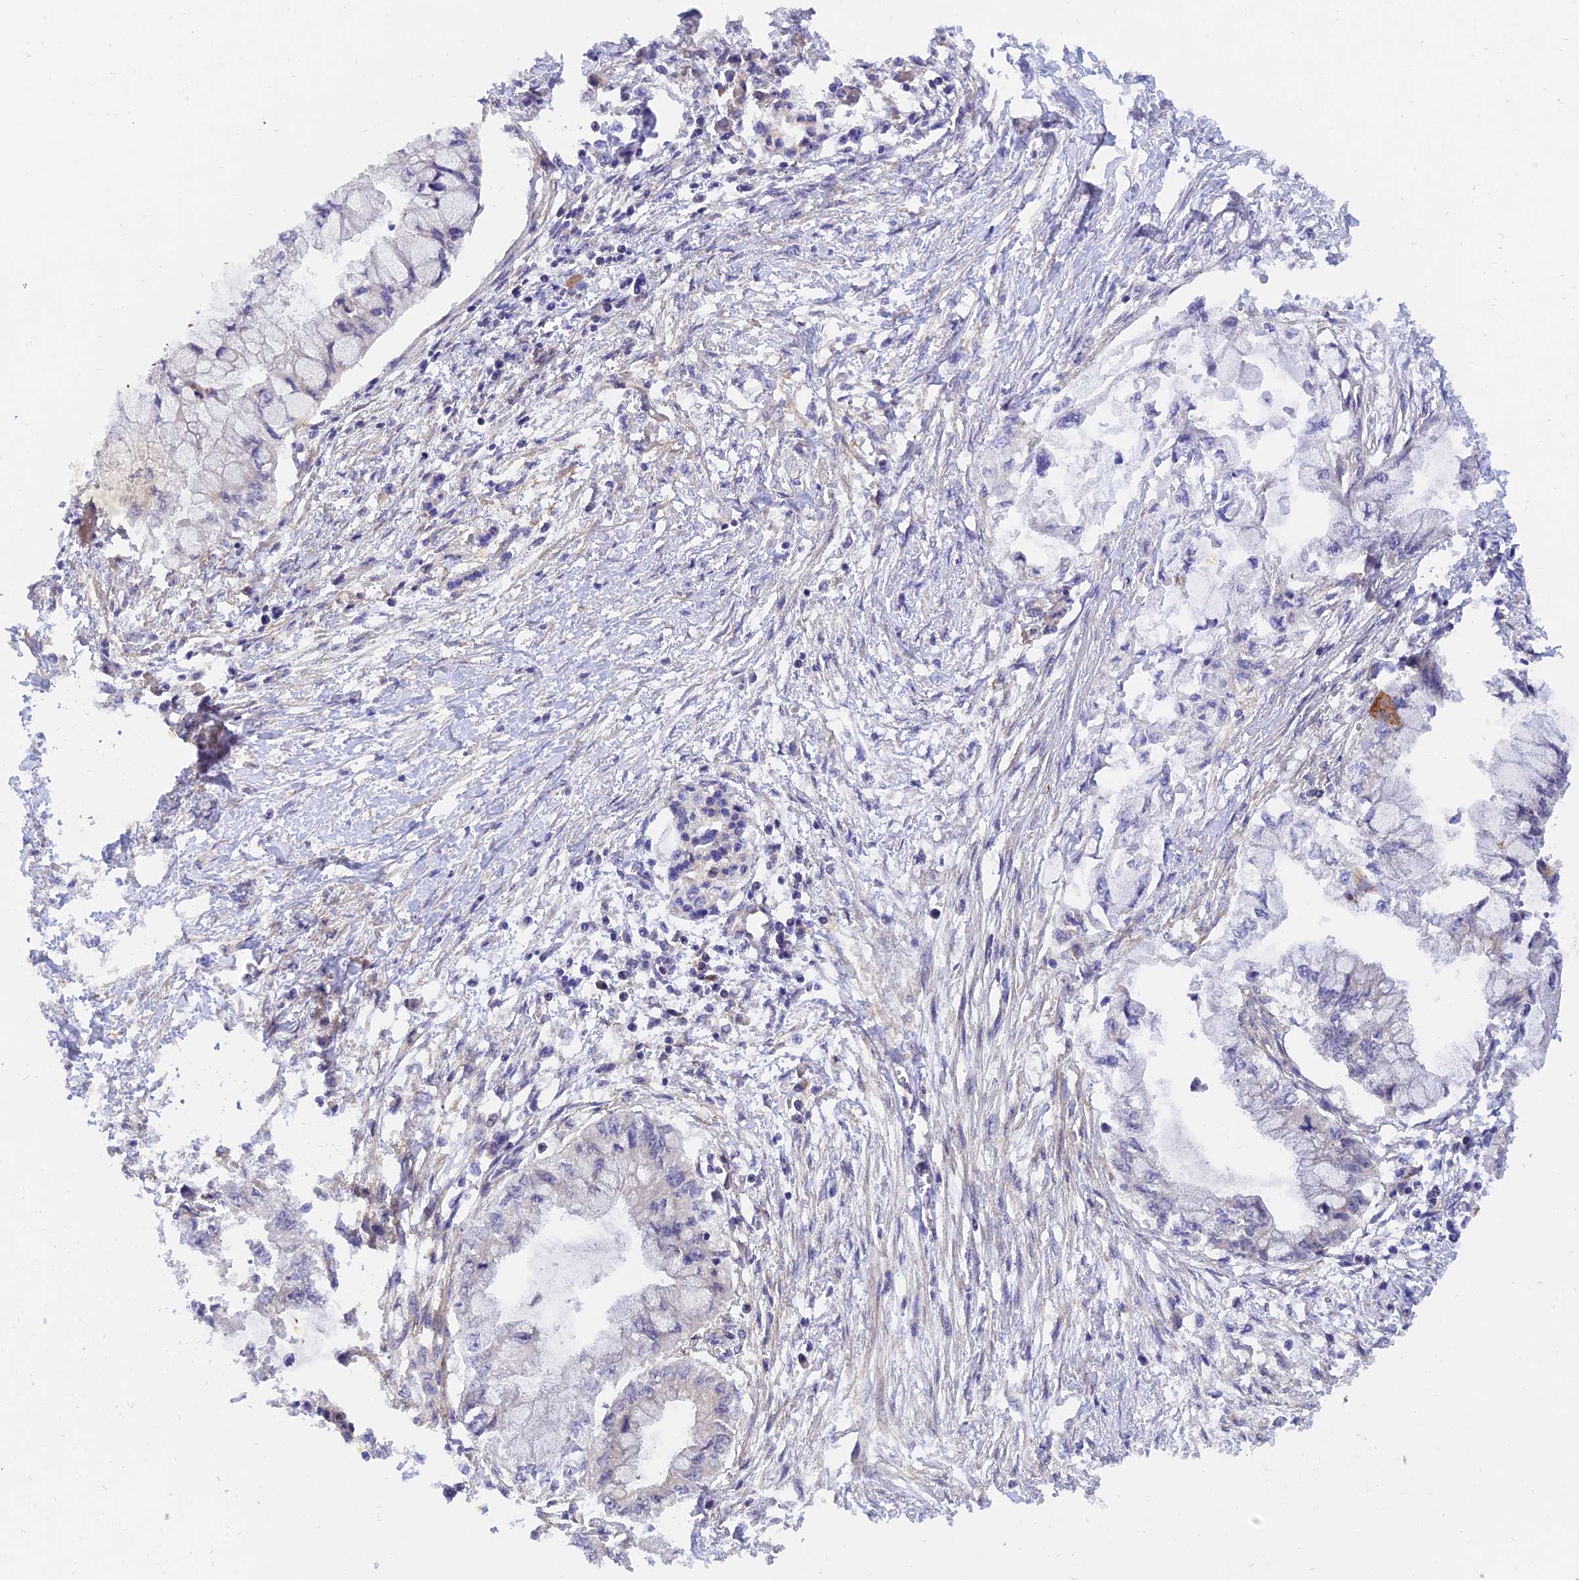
{"staining": {"intensity": "negative", "quantity": "none", "location": "none"}, "tissue": "pancreatic cancer", "cell_type": "Tumor cells", "image_type": "cancer", "snomed": [{"axis": "morphology", "description": "Adenocarcinoma, NOS"}, {"axis": "topography", "description": "Pancreas"}], "caption": "The immunohistochemistry (IHC) image has no significant staining in tumor cells of pancreatic cancer tissue. (DAB (3,3'-diaminobenzidine) IHC with hematoxylin counter stain).", "gene": "WDR41", "patient": {"sex": "male", "age": 48}}